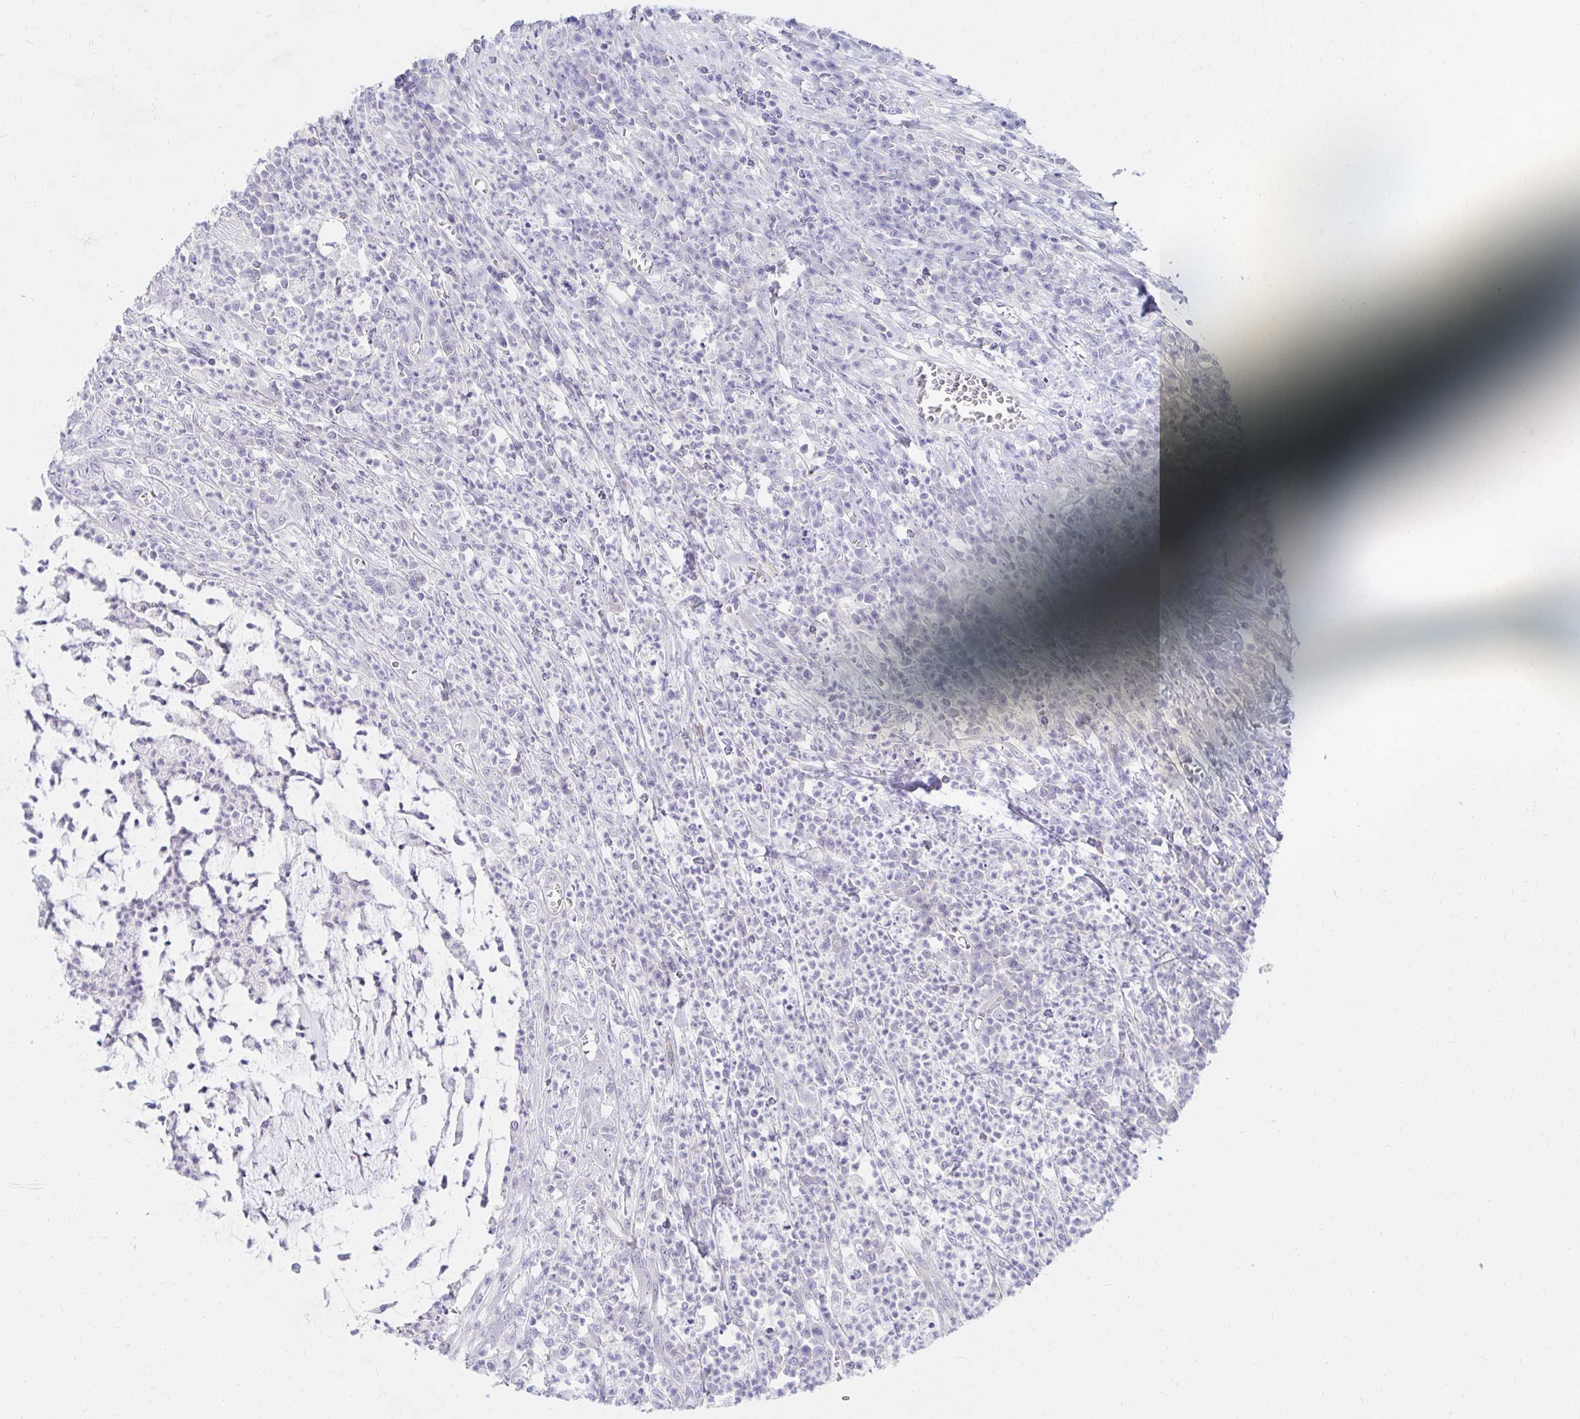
{"staining": {"intensity": "negative", "quantity": "none", "location": "none"}, "tissue": "colorectal cancer", "cell_type": "Tumor cells", "image_type": "cancer", "snomed": [{"axis": "morphology", "description": "Adenocarcinoma, NOS"}, {"axis": "topography", "description": "Colon"}], "caption": "Protein analysis of colorectal cancer exhibits no significant staining in tumor cells.", "gene": "C19orf81", "patient": {"sex": "male", "age": 65}}